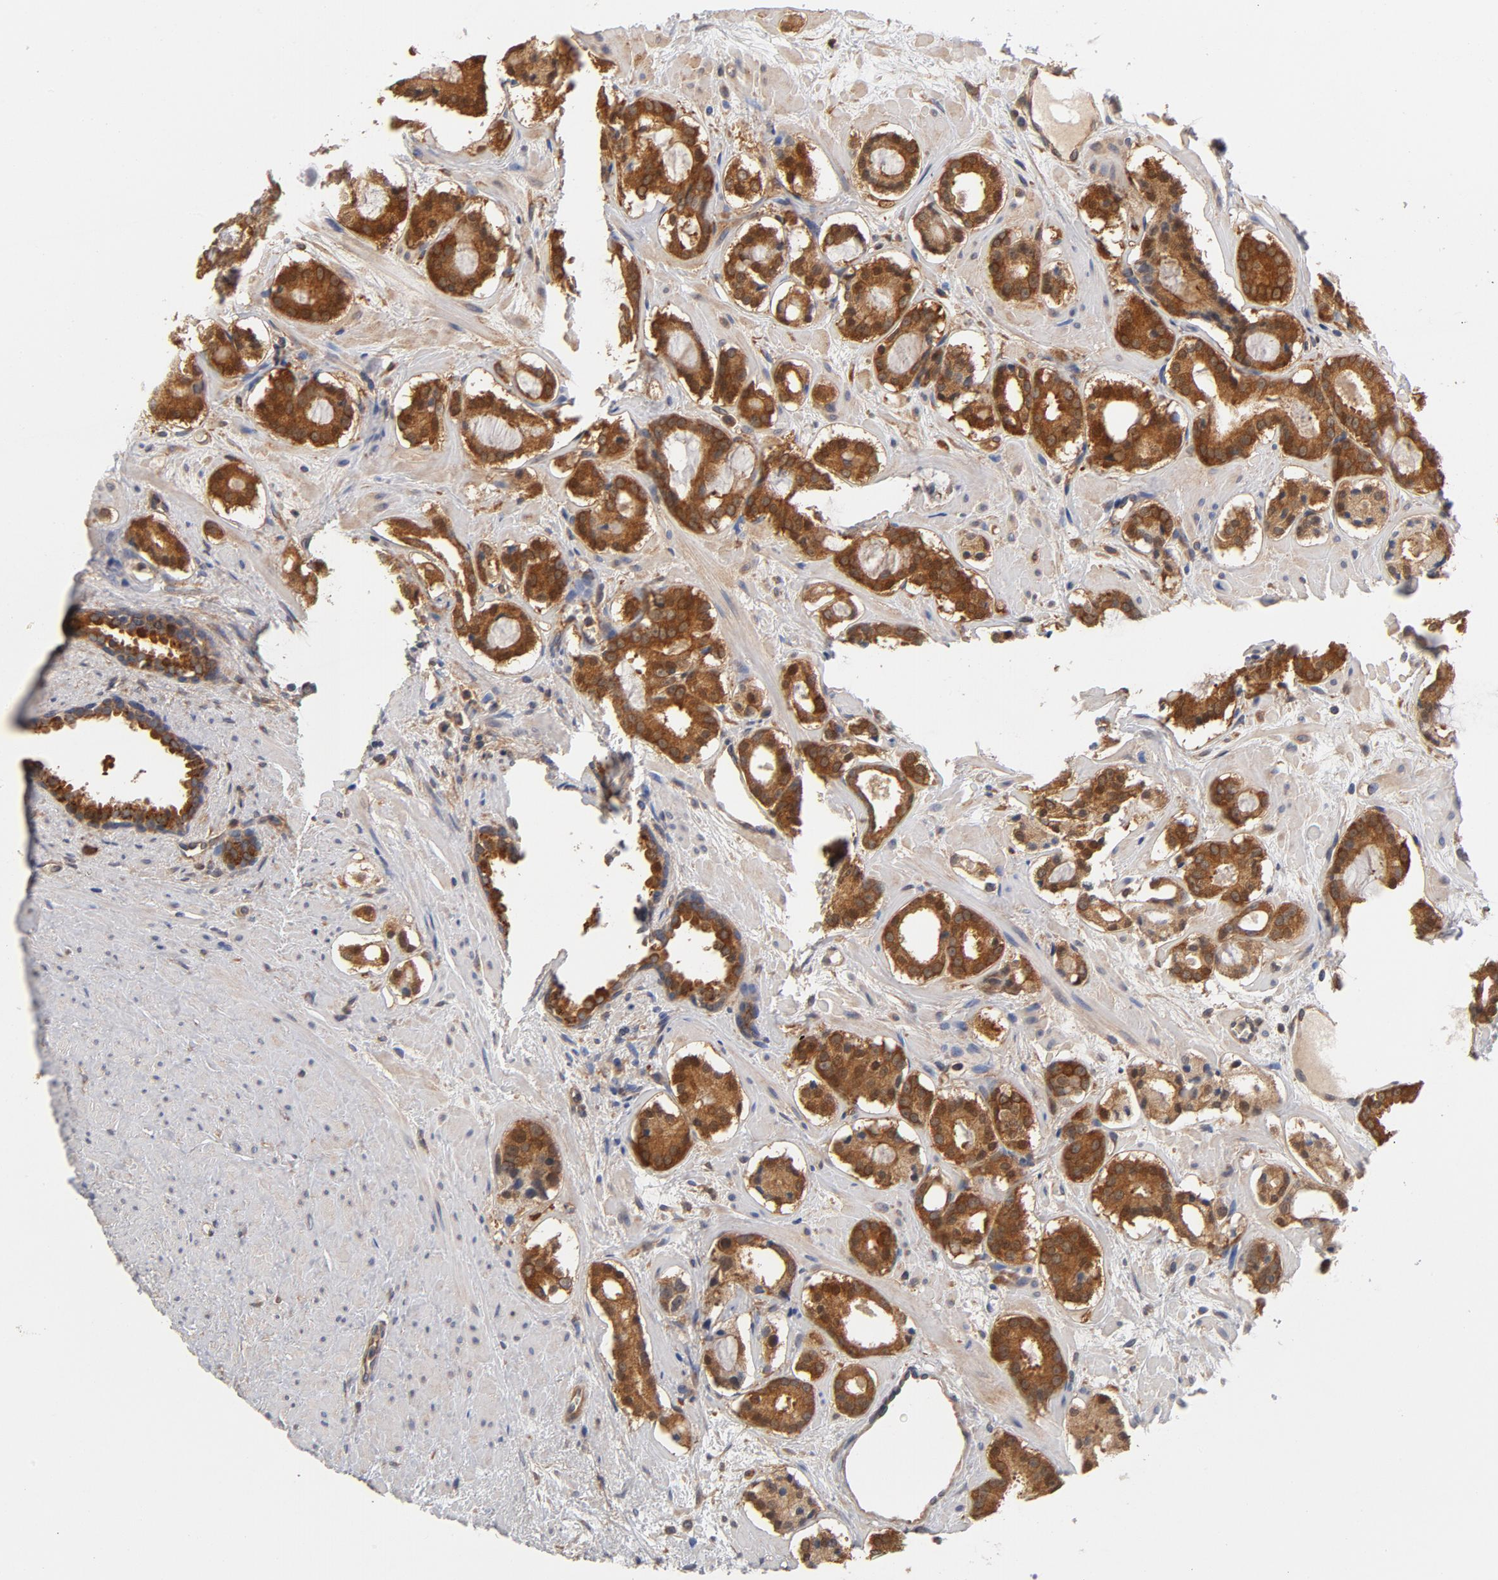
{"staining": {"intensity": "strong", "quantity": ">75%", "location": "cytoplasmic/membranous"}, "tissue": "prostate cancer", "cell_type": "Tumor cells", "image_type": "cancer", "snomed": [{"axis": "morphology", "description": "Adenocarcinoma, Low grade"}, {"axis": "topography", "description": "Prostate"}], "caption": "IHC image of neoplastic tissue: prostate cancer stained using immunohistochemistry (IHC) reveals high levels of strong protein expression localized specifically in the cytoplasmic/membranous of tumor cells, appearing as a cytoplasmic/membranous brown color.", "gene": "ASMTL", "patient": {"sex": "male", "age": 57}}